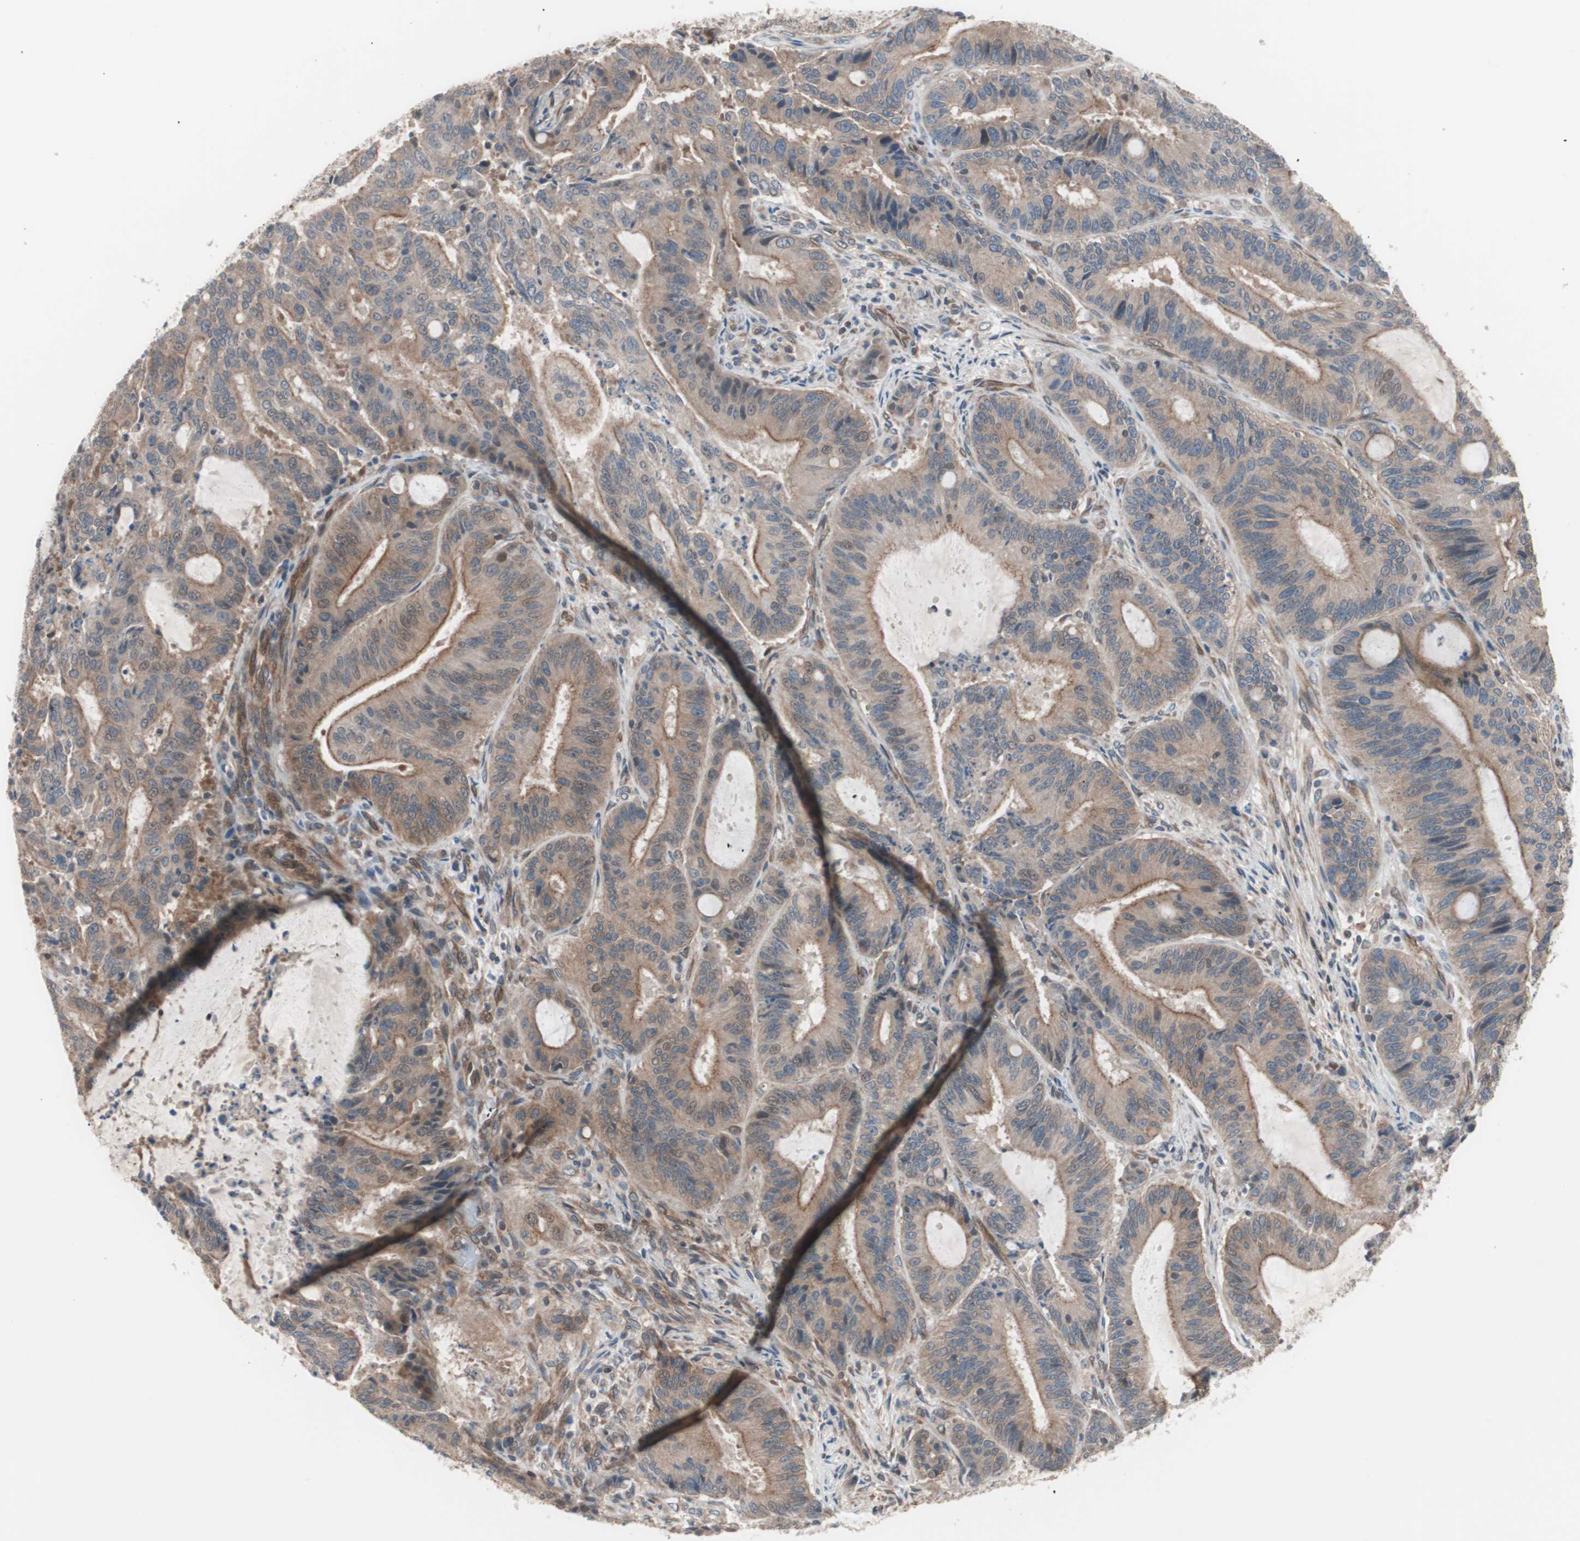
{"staining": {"intensity": "weak", "quantity": "25%-75%", "location": "cytoplasmic/membranous"}, "tissue": "liver cancer", "cell_type": "Tumor cells", "image_type": "cancer", "snomed": [{"axis": "morphology", "description": "Cholangiocarcinoma"}, {"axis": "topography", "description": "Liver"}], "caption": "Protein expression analysis of liver cancer displays weak cytoplasmic/membranous staining in approximately 25%-75% of tumor cells.", "gene": "SMG1", "patient": {"sex": "female", "age": 73}}